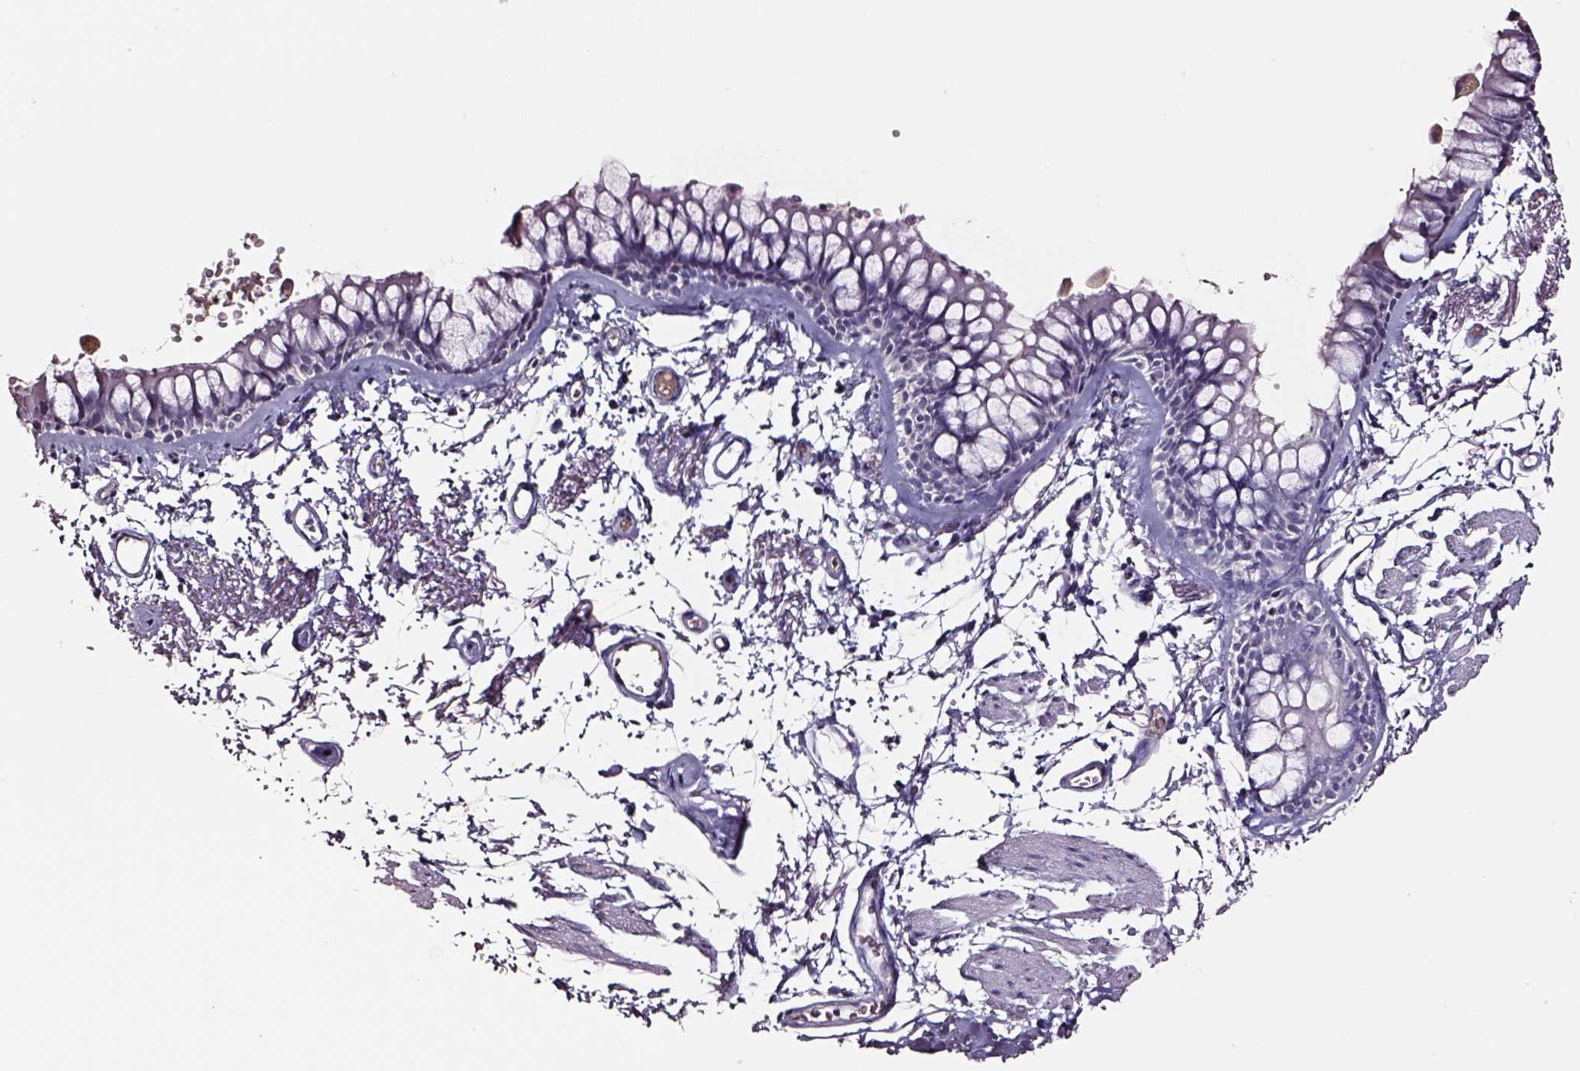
{"staining": {"intensity": "negative", "quantity": "none", "location": "none"}, "tissue": "bronchus", "cell_type": "Respiratory epithelial cells", "image_type": "normal", "snomed": [{"axis": "morphology", "description": "Normal tissue, NOS"}, {"axis": "topography", "description": "Cartilage tissue"}, {"axis": "topography", "description": "Bronchus"}], "caption": "Respiratory epithelial cells show no significant protein staining in normal bronchus.", "gene": "SMIM17", "patient": {"sex": "female", "age": 79}}